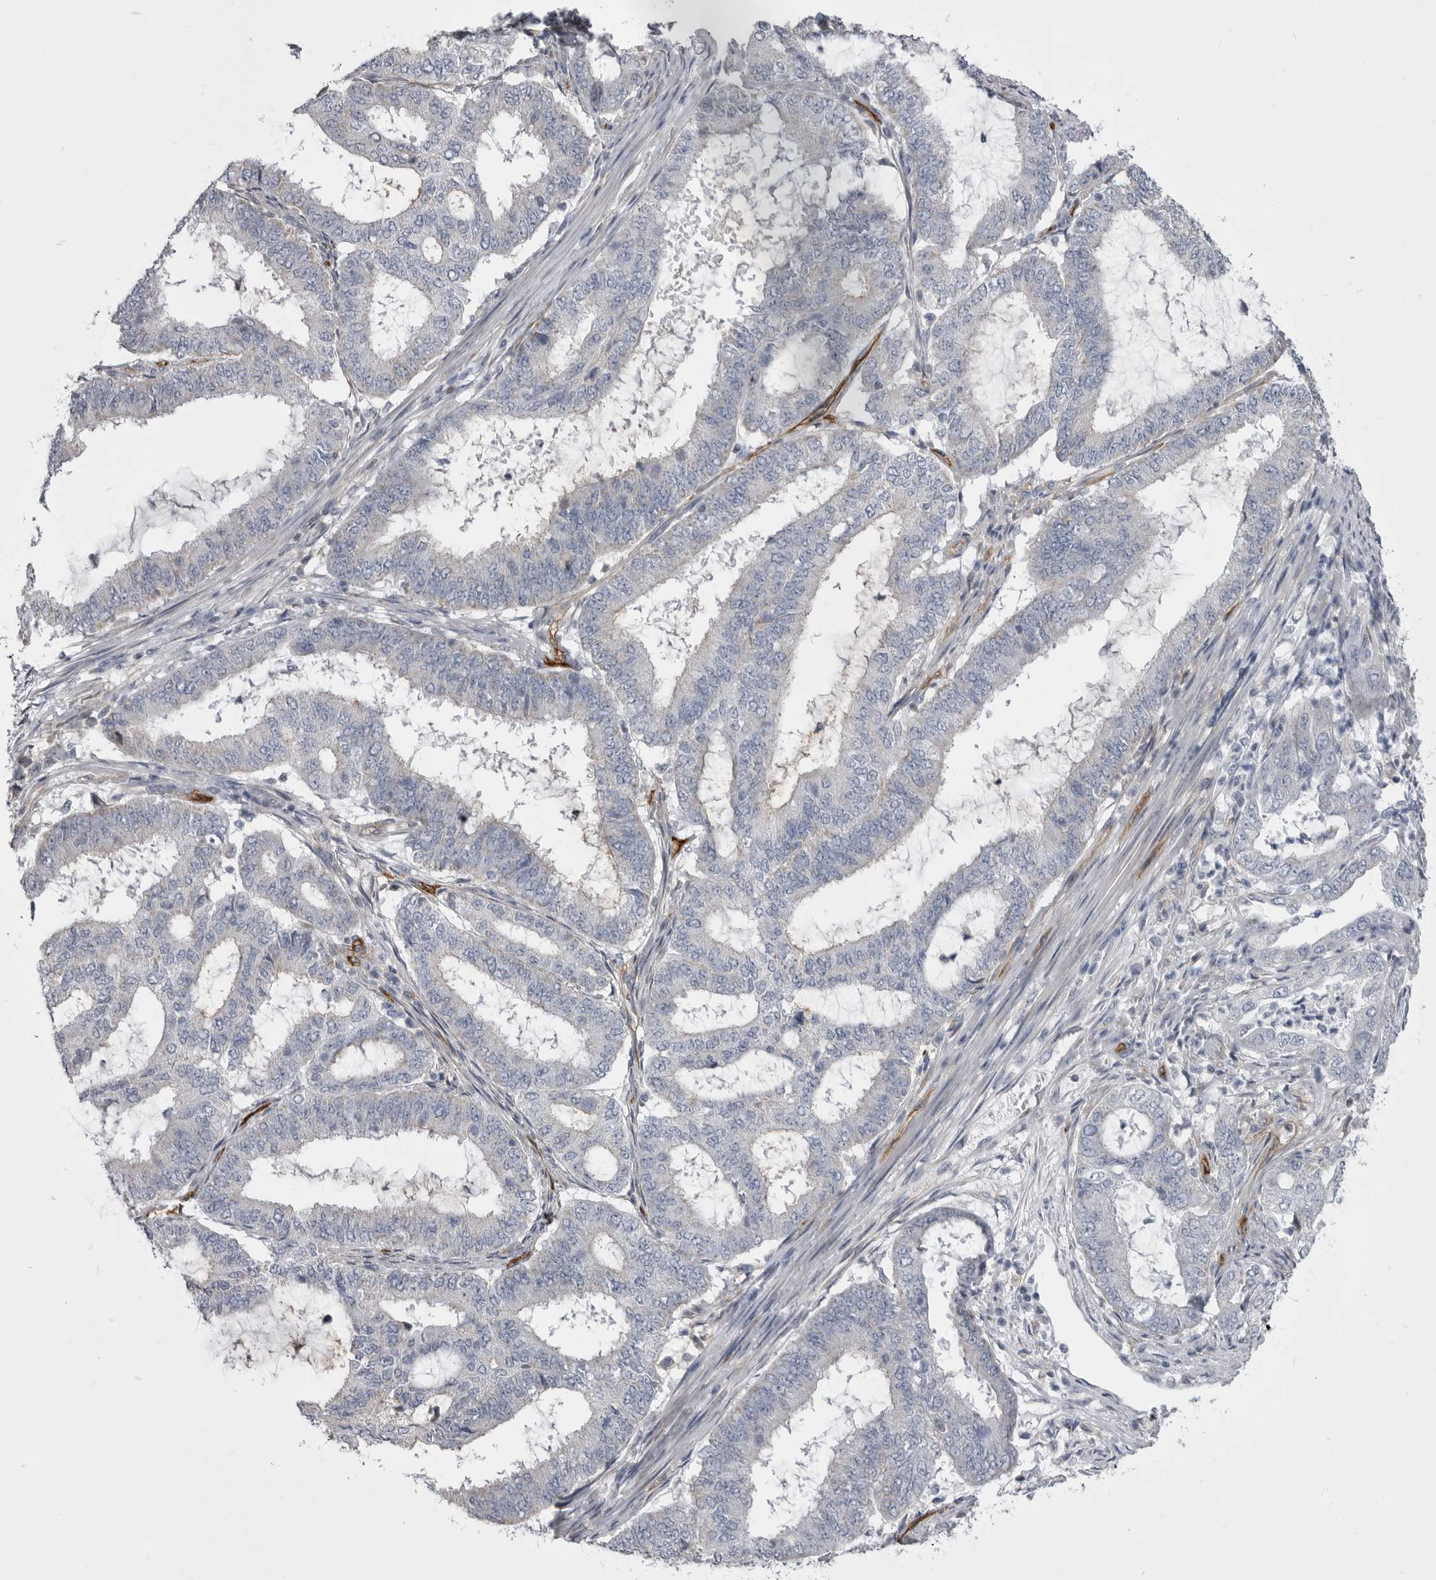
{"staining": {"intensity": "negative", "quantity": "none", "location": "none"}, "tissue": "endometrial cancer", "cell_type": "Tumor cells", "image_type": "cancer", "snomed": [{"axis": "morphology", "description": "Adenocarcinoma, NOS"}, {"axis": "topography", "description": "Endometrium"}], "caption": "A micrograph of adenocarcinoma (endometrial) stained for a protein exhibits no brown staining in tumor cells. Nuclei are stained in blue.", "gene": "OPLAH", "patient": {"sex": "female", "age": 51}}